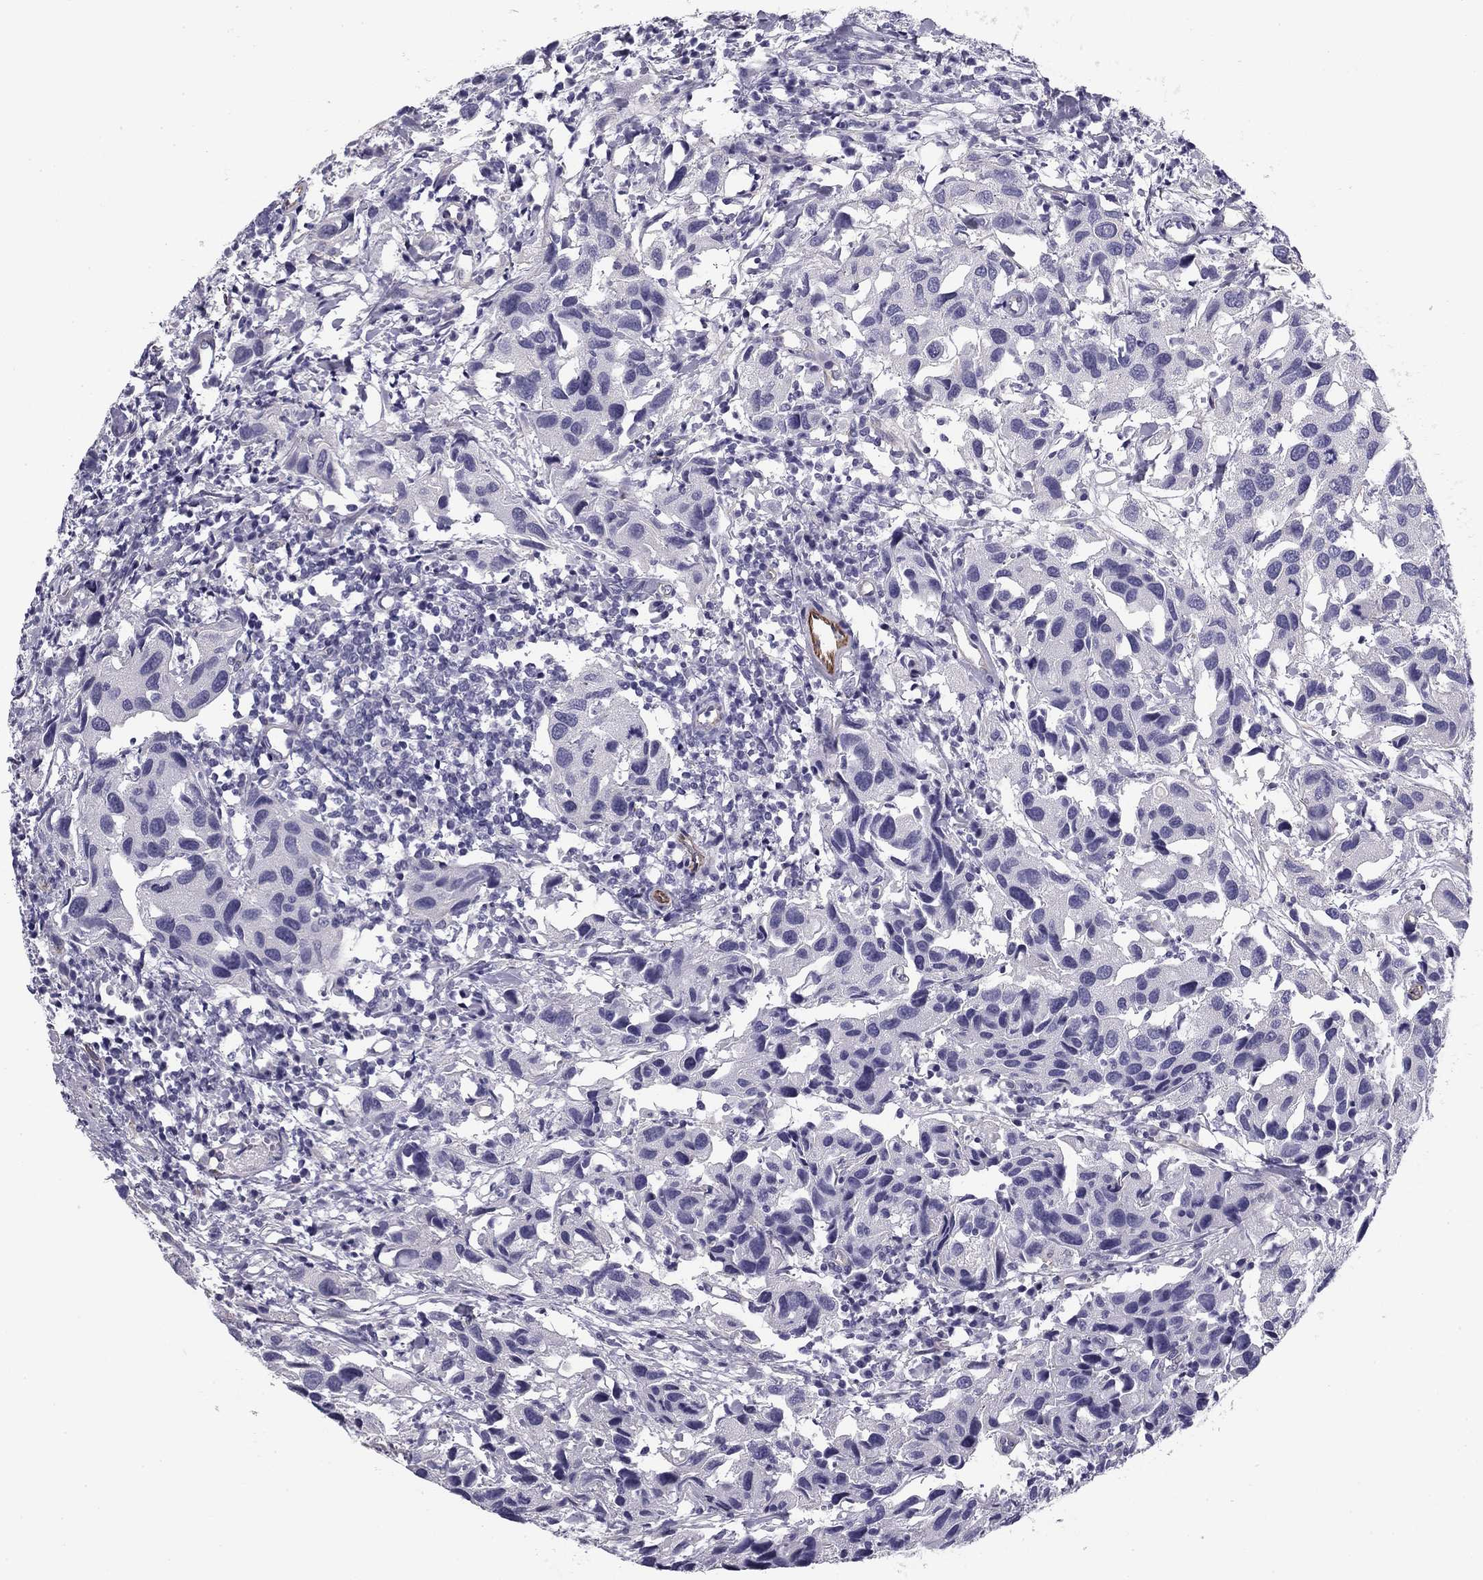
{"staining": {"intensity": "negative", "quantity": "none", "location": "none"}, "tissue": "urothelial cancer", "cell_type": "Tumor cells", "image_type": "cancer", "snomed": [{"axis": "morphology", "description": "Urothelial carcinoma, High grade"}, {"axis": "topography", "description": "Urinary bladder"}], "caption": "A high-resolution micrograph shows IHC staining of urothelial carcinoma (high-grade), which exhibits no significant positivity in tumor cells.", "gene": "FLNC", "patient": {"sex": "male", "age": 79}}